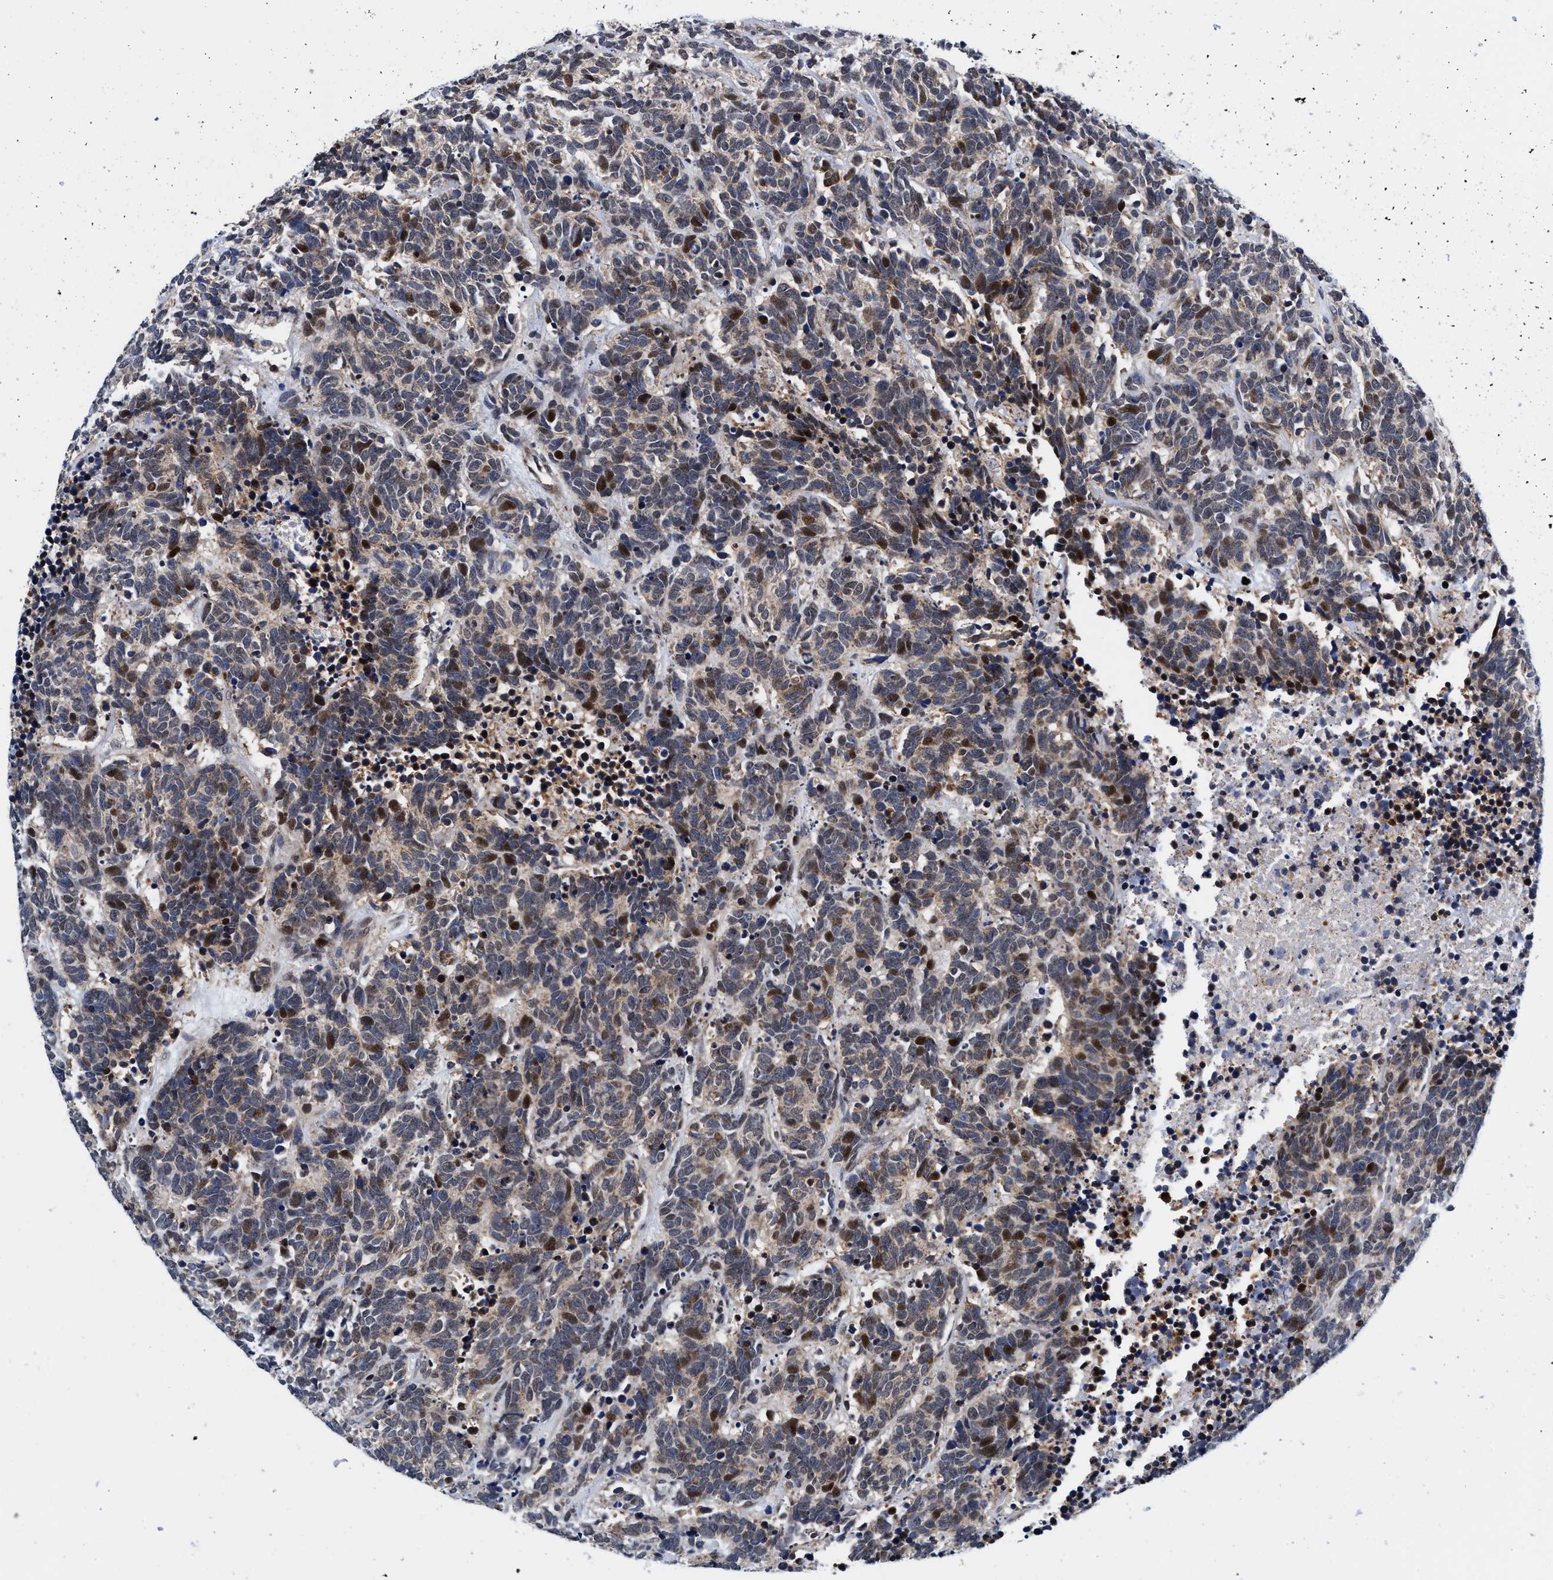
{"staining": {"intensity": "moderate", "quantity": "<25%", "location": "nuclear"}, "tissue": "carcinoid", "cell_type": "Tumor cells", "image_type": "cancer", "snomed": [{"axis": "morphology", "description": "Carcinoma, NOS"}, {"axis": "morphology", "description": "Carcinoid, malignant, NOS"}, {"axis": "topography", "description": "Urinary bladder"}], "caption": "A low amount of moderate nuclear staining is appreciated in about <25% of tumor cells in carcinoma tissue.", "gene": "AGAP2", "patient": {"sex": "male", "age": 57}}